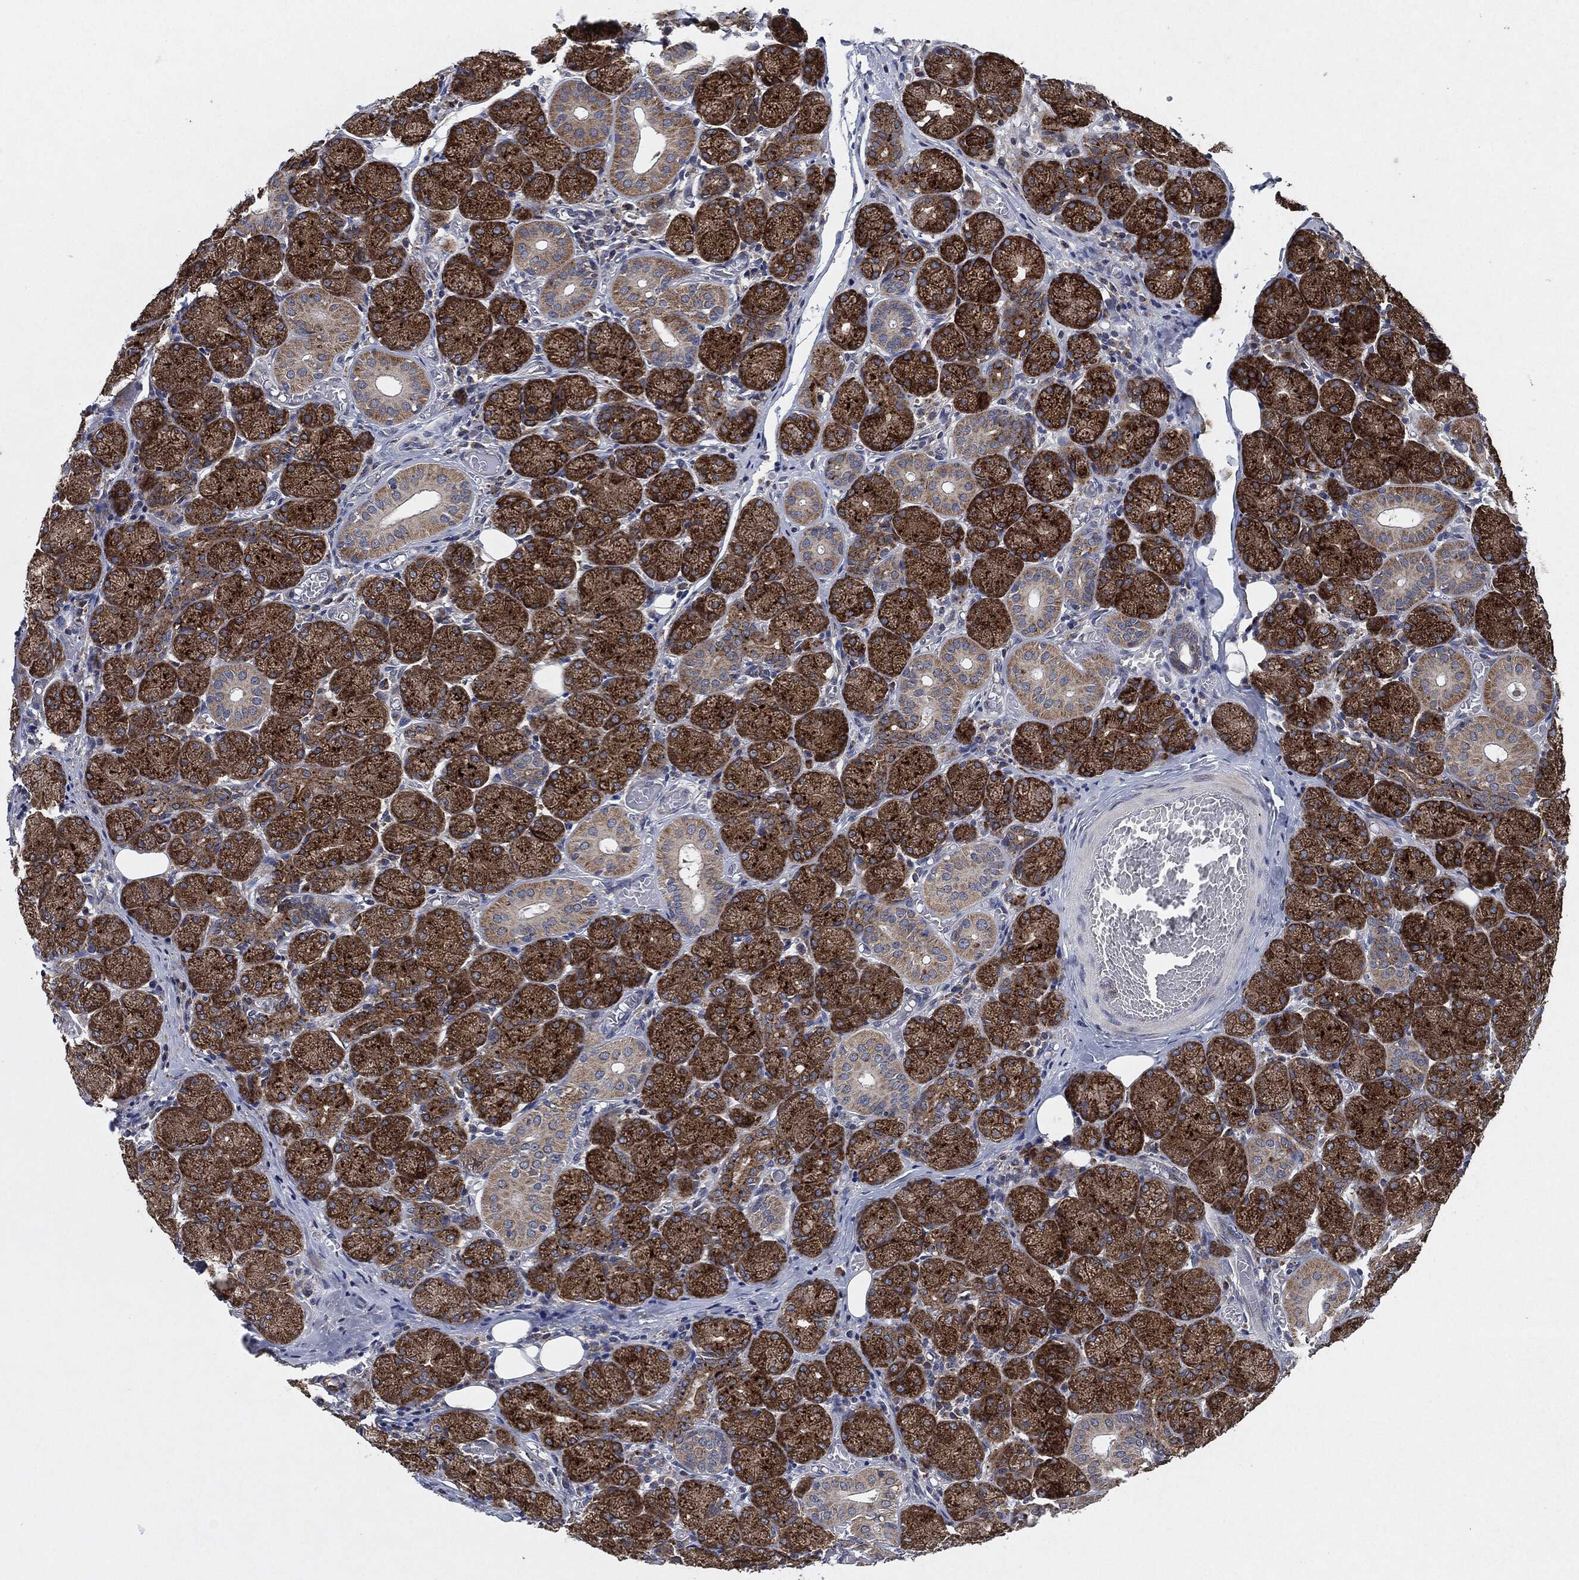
{"staining": {"intensity": "strong", "quantity": ">75%", "location": "cytoplasmic/membranous"}, "tissue": "salivary gland", "cell_type": "Glandular cells", "image_type": "normal", "snomed": [{"axis": "morphology", "description": "Normal tissue, NOS"}, {"axis": "topography", "description": "Salivary gland"}, {"axis": "topography", "description": "Peripheral nerve tissue"}], "caption": "Immunohistochemistry image of normal human salivary gland stained for a protein (brown), which displays high levels of strong cytoplasmic/membranous expression in about >75% of glandular cells.", "gene": "SLC31A2", "patient": {"sex": "female", "age": 24}}